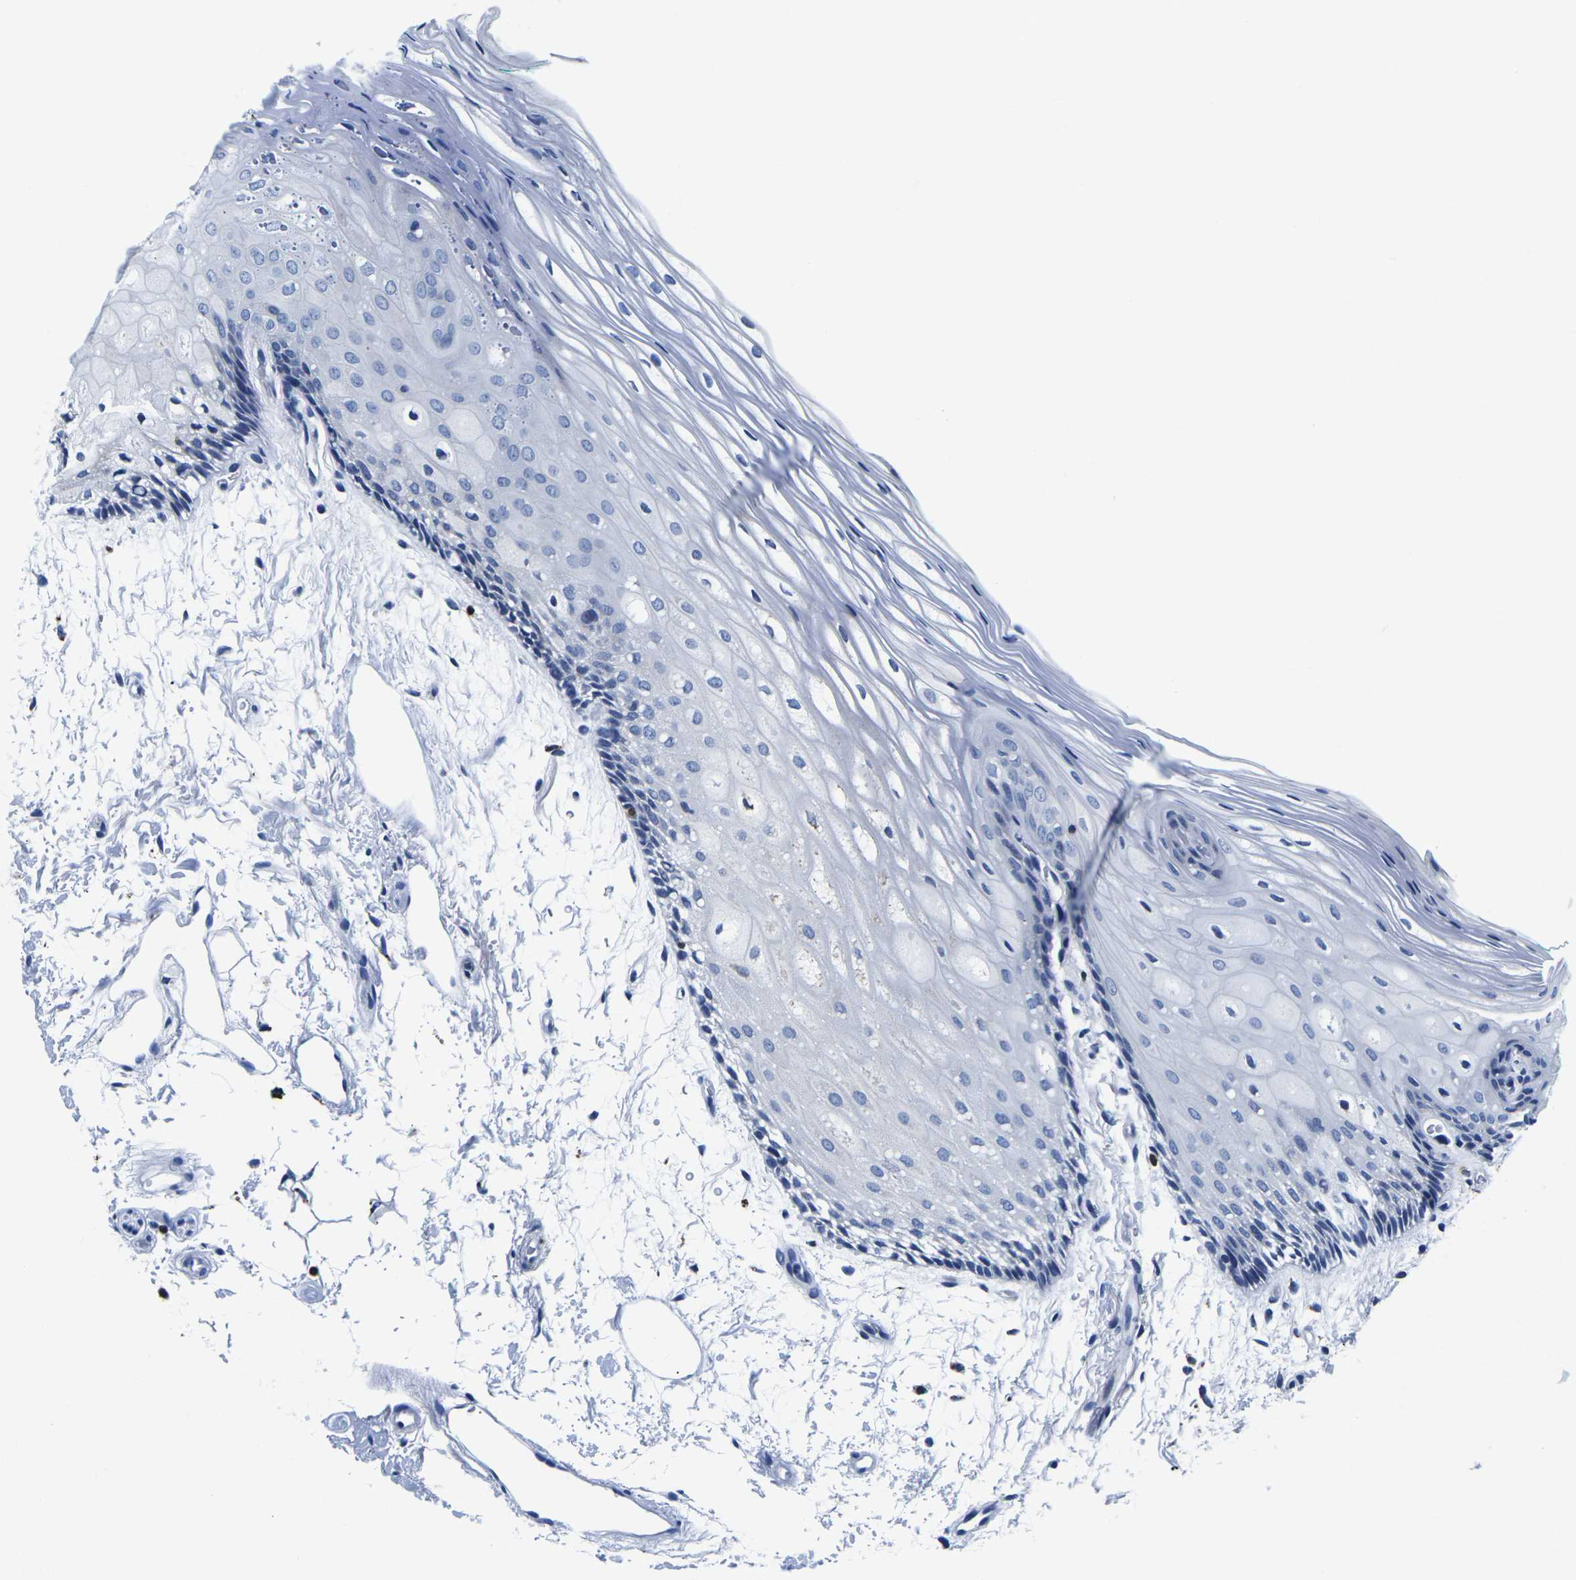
{"staining": {"intensity": "negative", "quantity": "none", "location": "none"}, "tissue": "oral mucosa", "cell_type": "Squamous epithelial cells", "image_type": "normal", "snomed": [{"axis": "morphology", "description": "Normal tissue, NOS"}, {"axis": "topography", "description": "Skeletal muscle"}, {"axis": "topography", "description": "Oral tissue"}, {"axis": "topography", "description": "Peripheral nerve tissue"}], "caption": "A photomicrograph of human oral mucosa is negative for staining in squamous epithelial cells. (DAB (3,3'-diaminobenzidine) immunohistochemistry (IHC), high magnification).", "gene": "CTSW", "patient": {"sex": "female", "age": 84}}